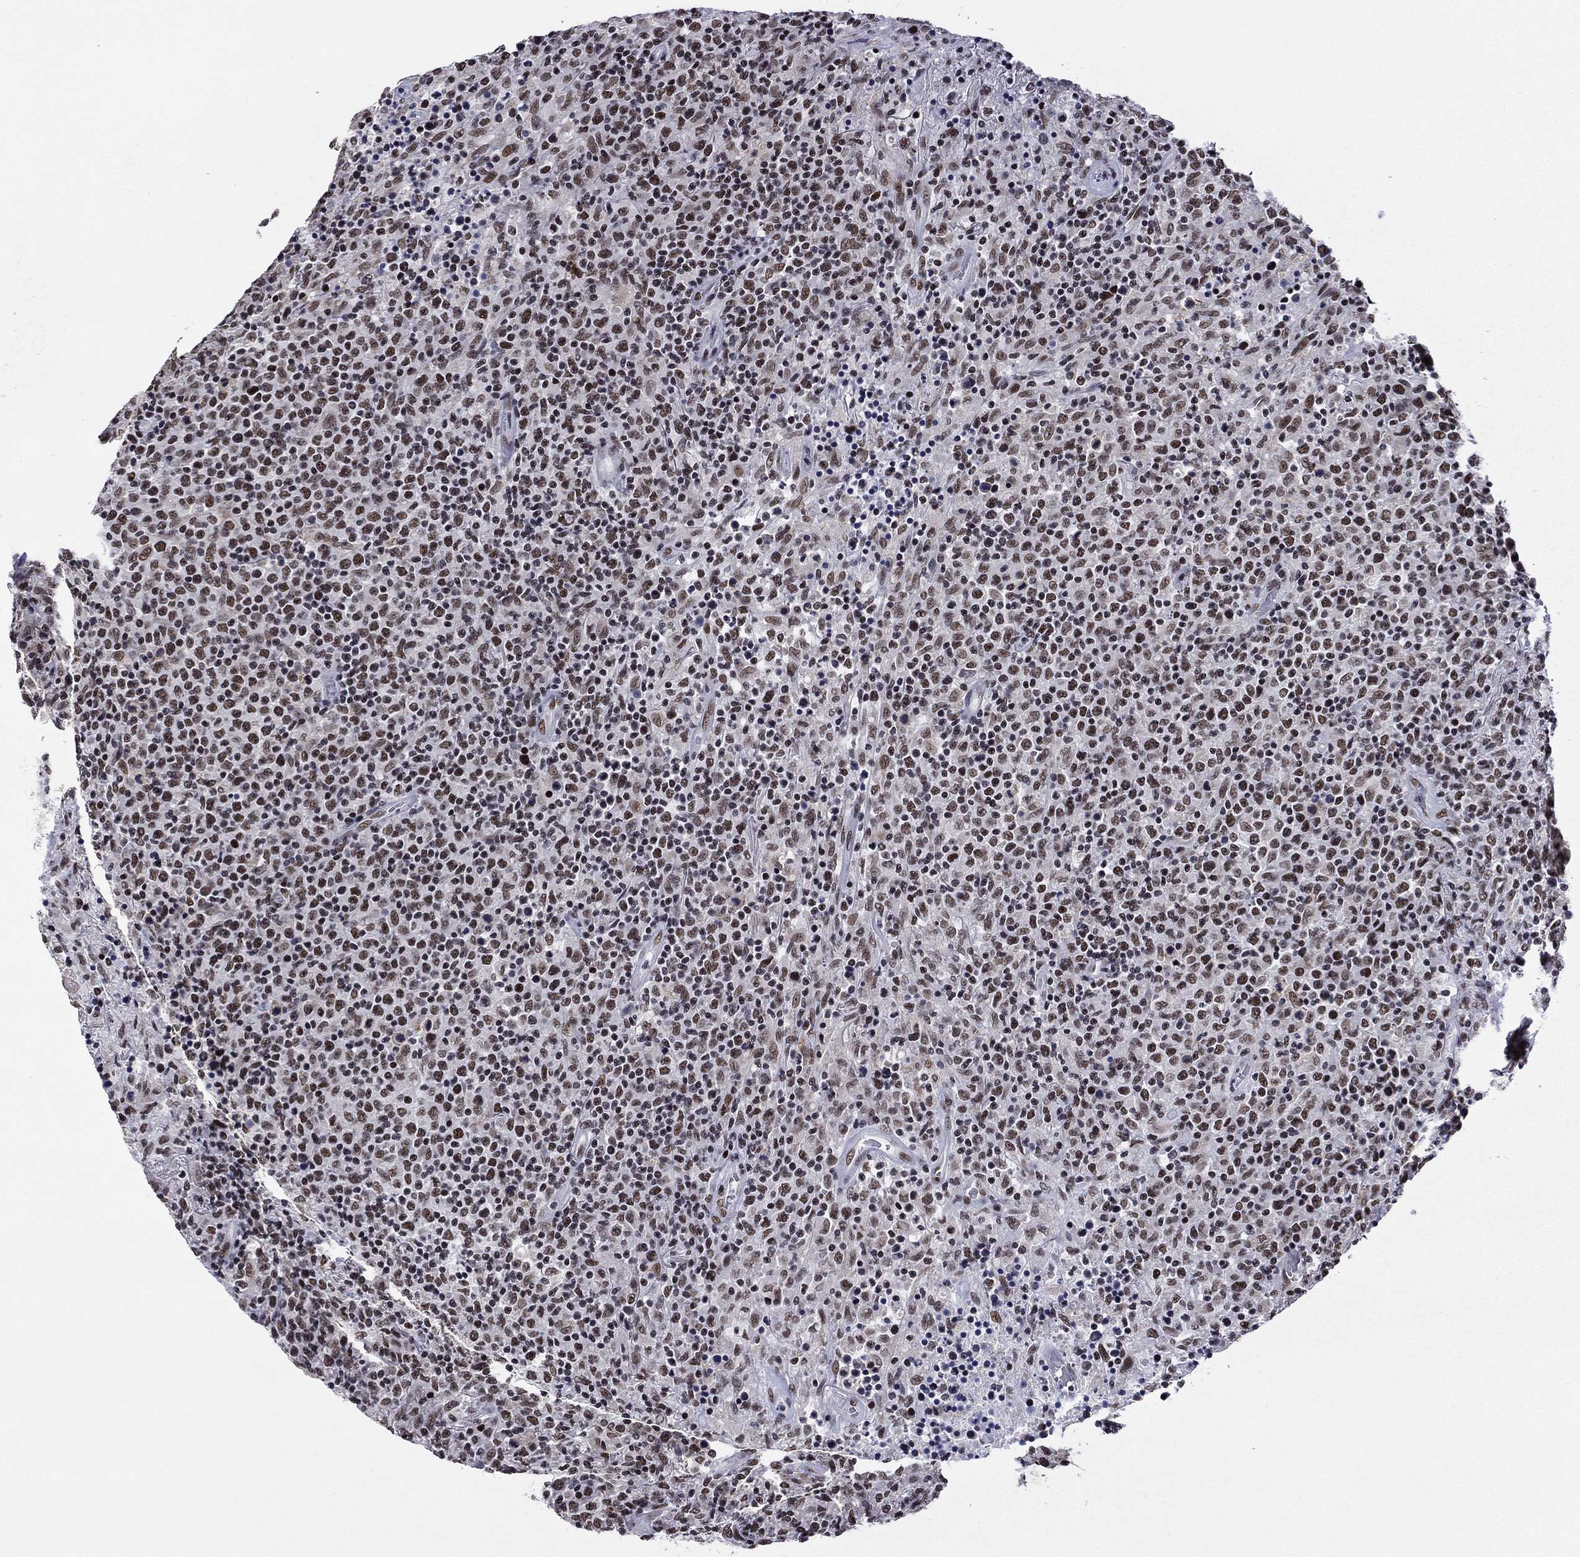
{"staining": {"intensity": "moderate", "quantity": "25%-75%", "location": "nuclear"}, "tissue": "lymphoma", "cell_type": "Tumor cells", "image_type": "cancer", "snomed": [{"axis": "morphology", "description": "Malignant lymphoma, non-Hodgkin's type, High grade"}, {"axis": "topography", "description": "Lung"}], "caption": "Protein expression analysis of human malignant lymphoma, non-Hodgkin's type (high-grade) reveals moderate nuclear staining in about 25%-75% of tumor cells.", "gene": "ETV5", "patient": {"sex": "male", "age": 79}}